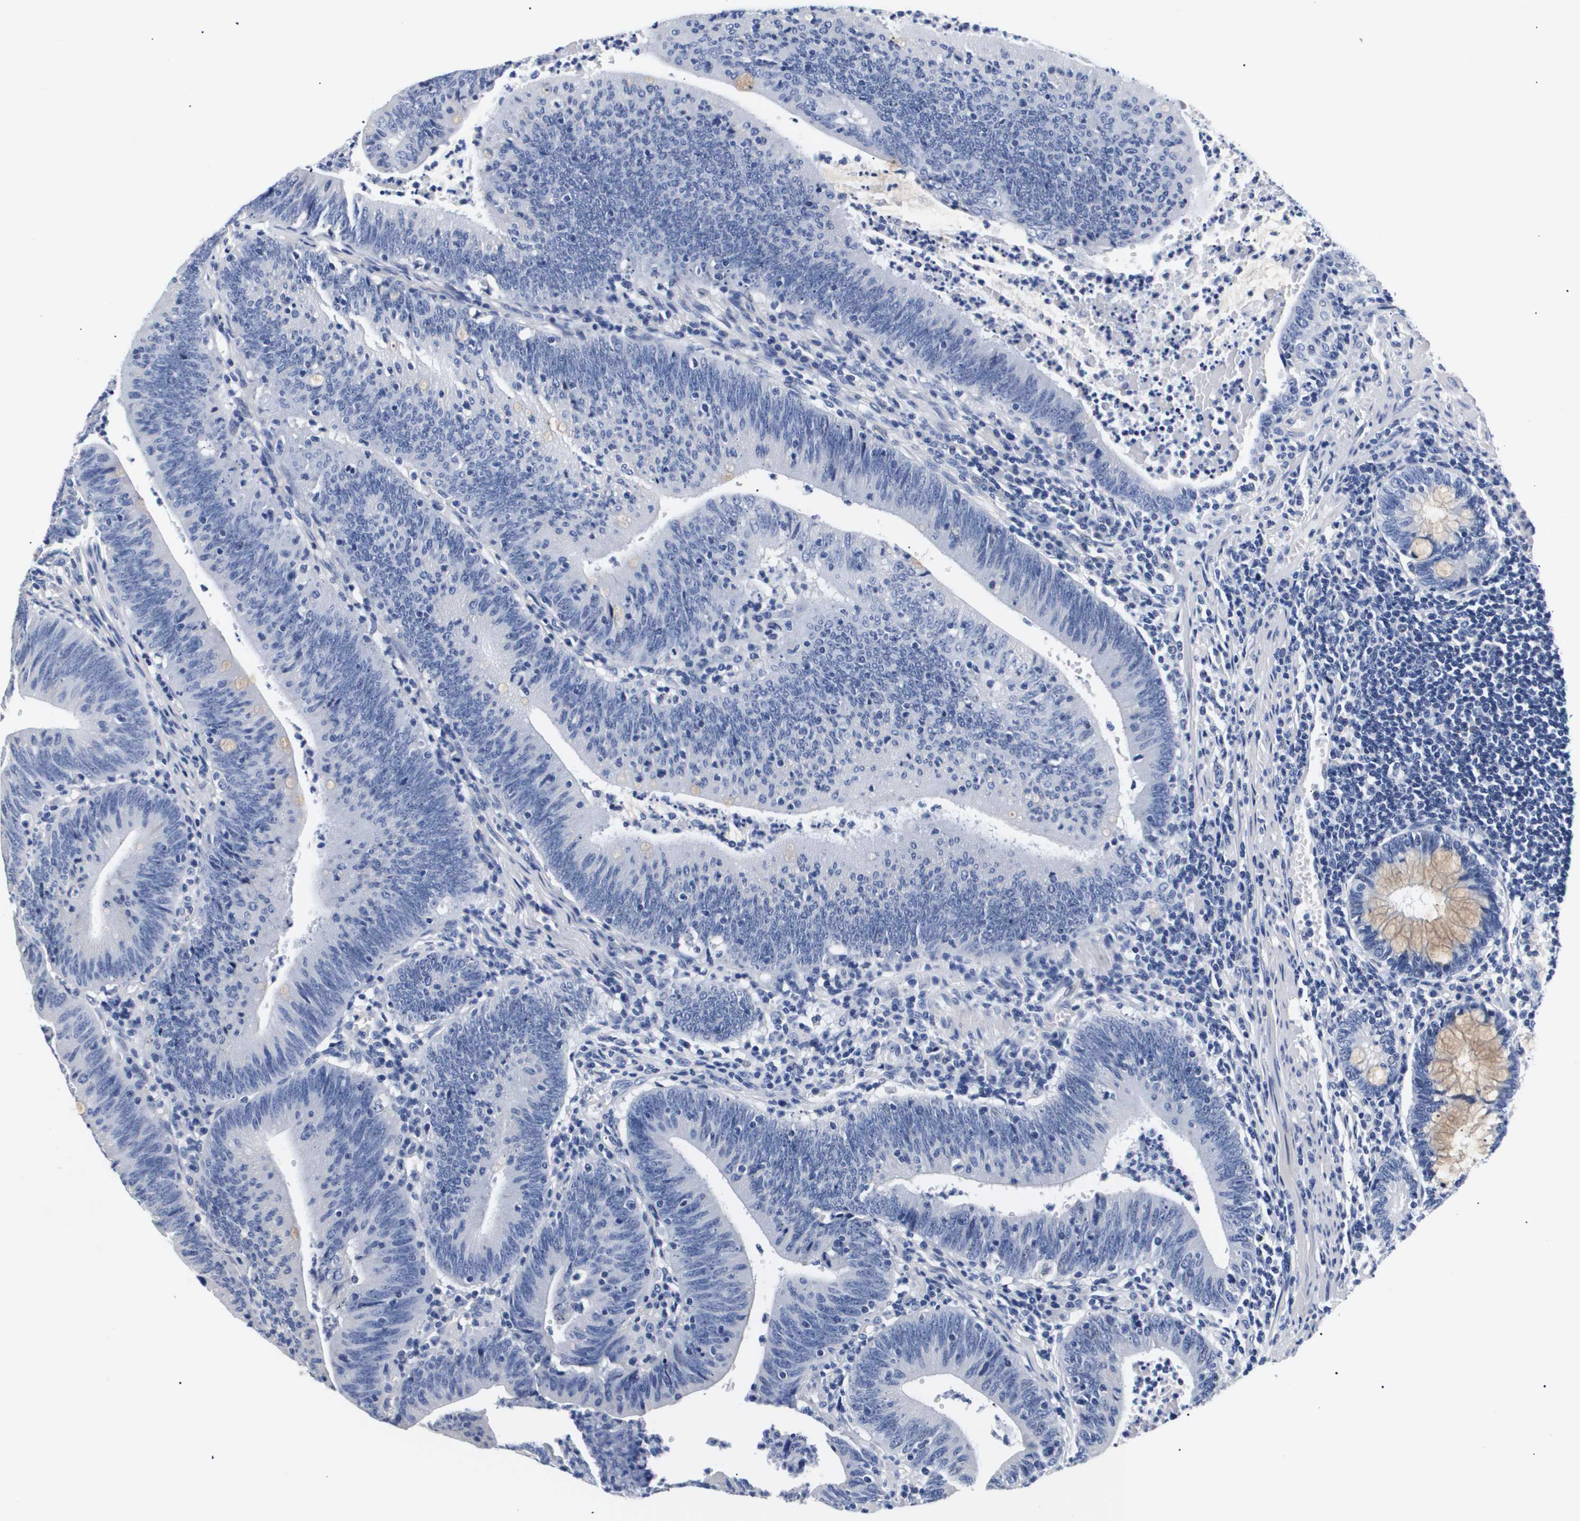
{"staining": {"intensity": "negative", "quantity": "none", "location": "none"}, "tissue": "colorectal cancer", "cell_type": "Tumor cells", "image_type": "cancer", "snomed": [{"axis": "morphology", "description": "Normal tissue, NOS"}, {"axis": "morphology", "description": "Adenocarcinoma, NOS"}, {"axis": "topography", "description": "Rectum"}], "caption": "Immunohistochemistry of human colorectal cancer demonstrates no expression in tumor cells. (DAB immunohistochemistry visualized using brightfield microscopy, high magnification).", "gene": "ATP6V0A4", "patient": {"sex": "female", "age": 66}}